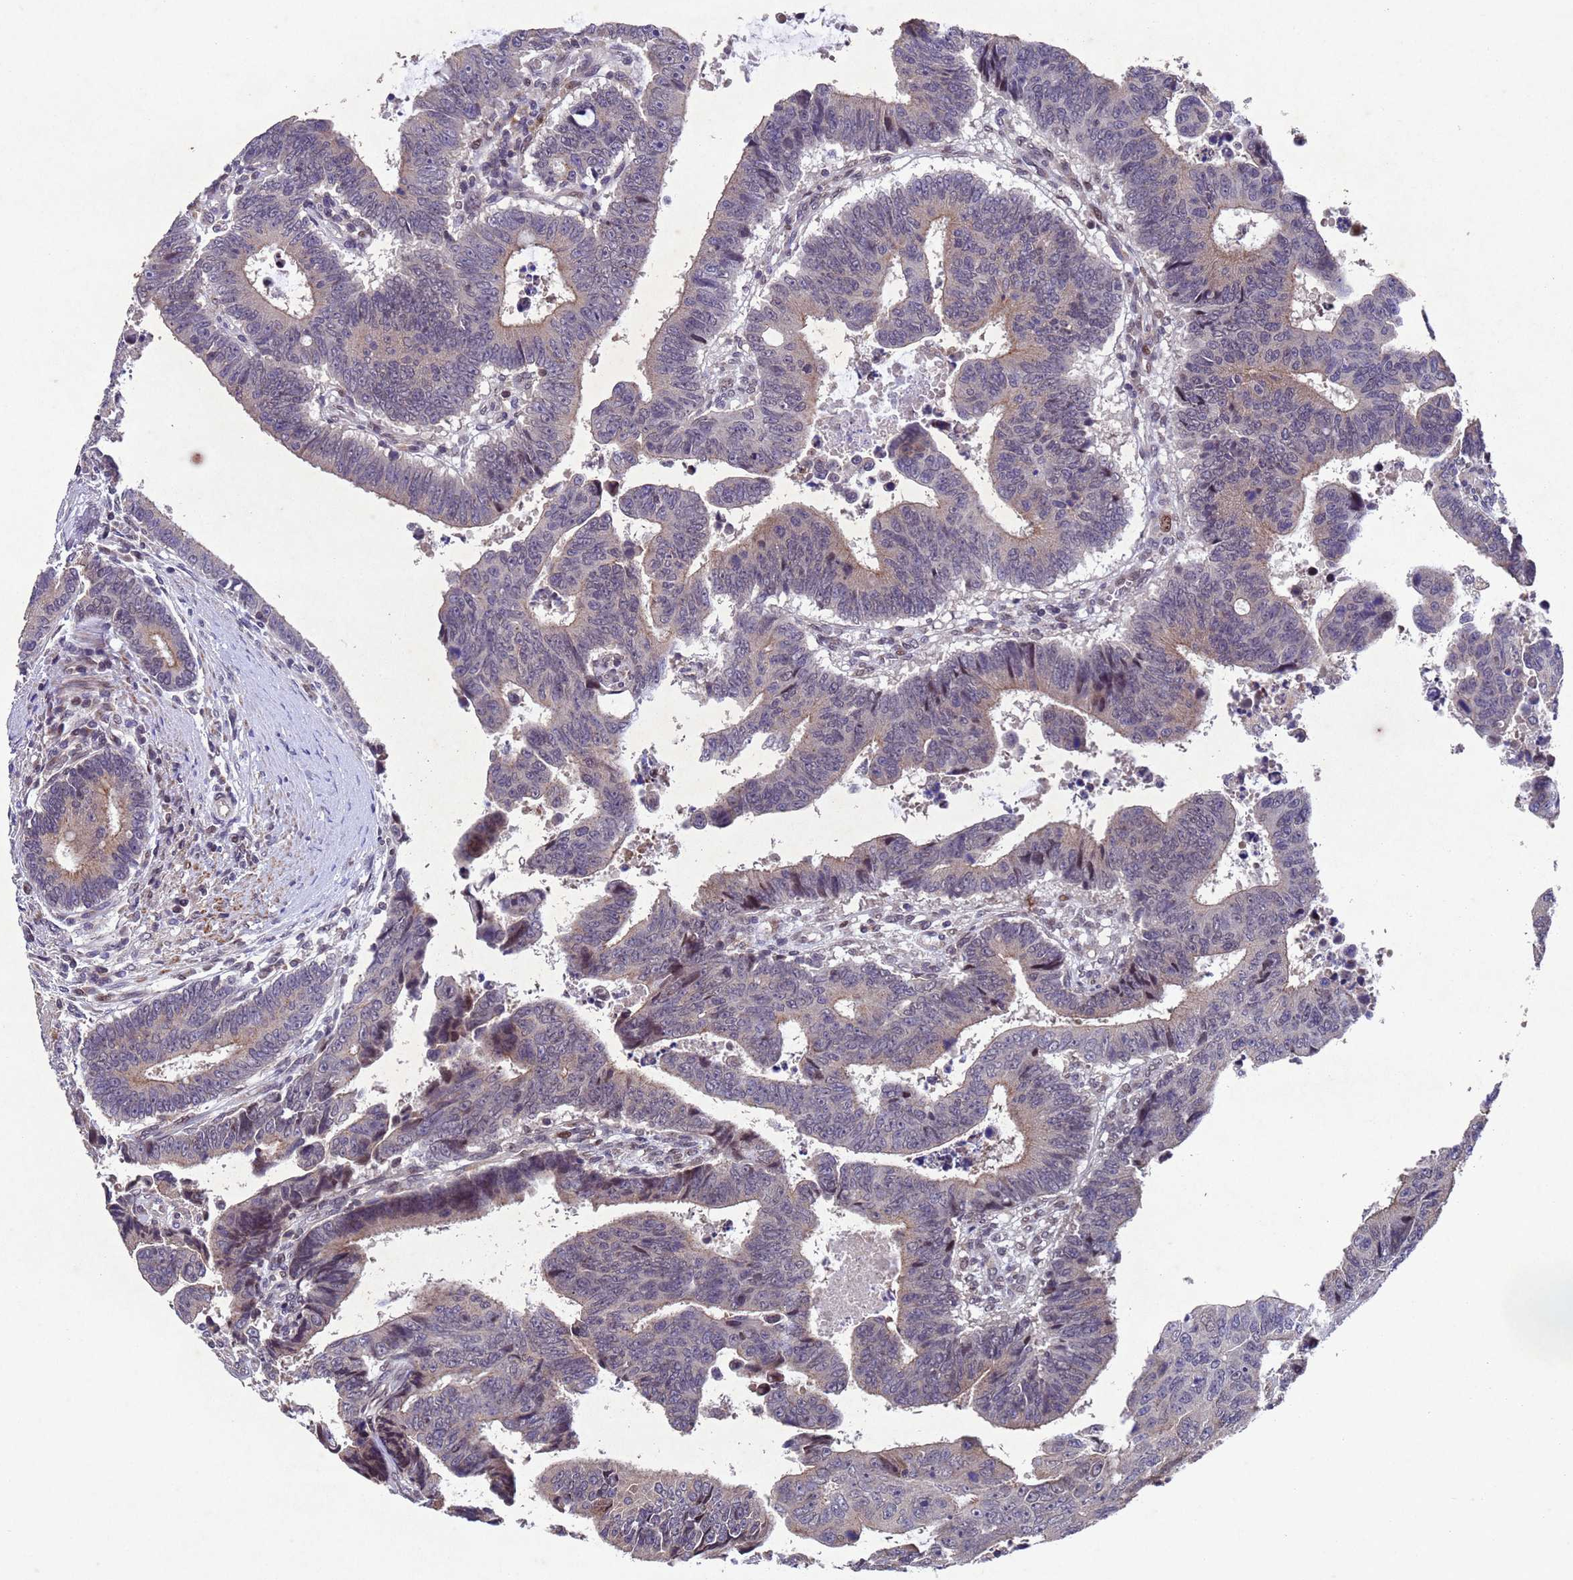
{"staining": {"intensity": "weak", "quantity": "25%-75%", "location": "cytoplasmic/membranous"}, "tissue": "colorectal cancer", "cell_type": "Tumor cells", "image_type": "cancer", "snomed": [{"axis": "morphology", "description": "Adenocarcinoma, NOS"}, {"axis": "topography", "description": "Rectum"}], "caption": "A brown stain highlights weak cytoplasmic/membranous positivity of a protein in colorectal cancer tumor cells.", "gene": "TBK1", "patient": {"sex": "male", "age": 84}}